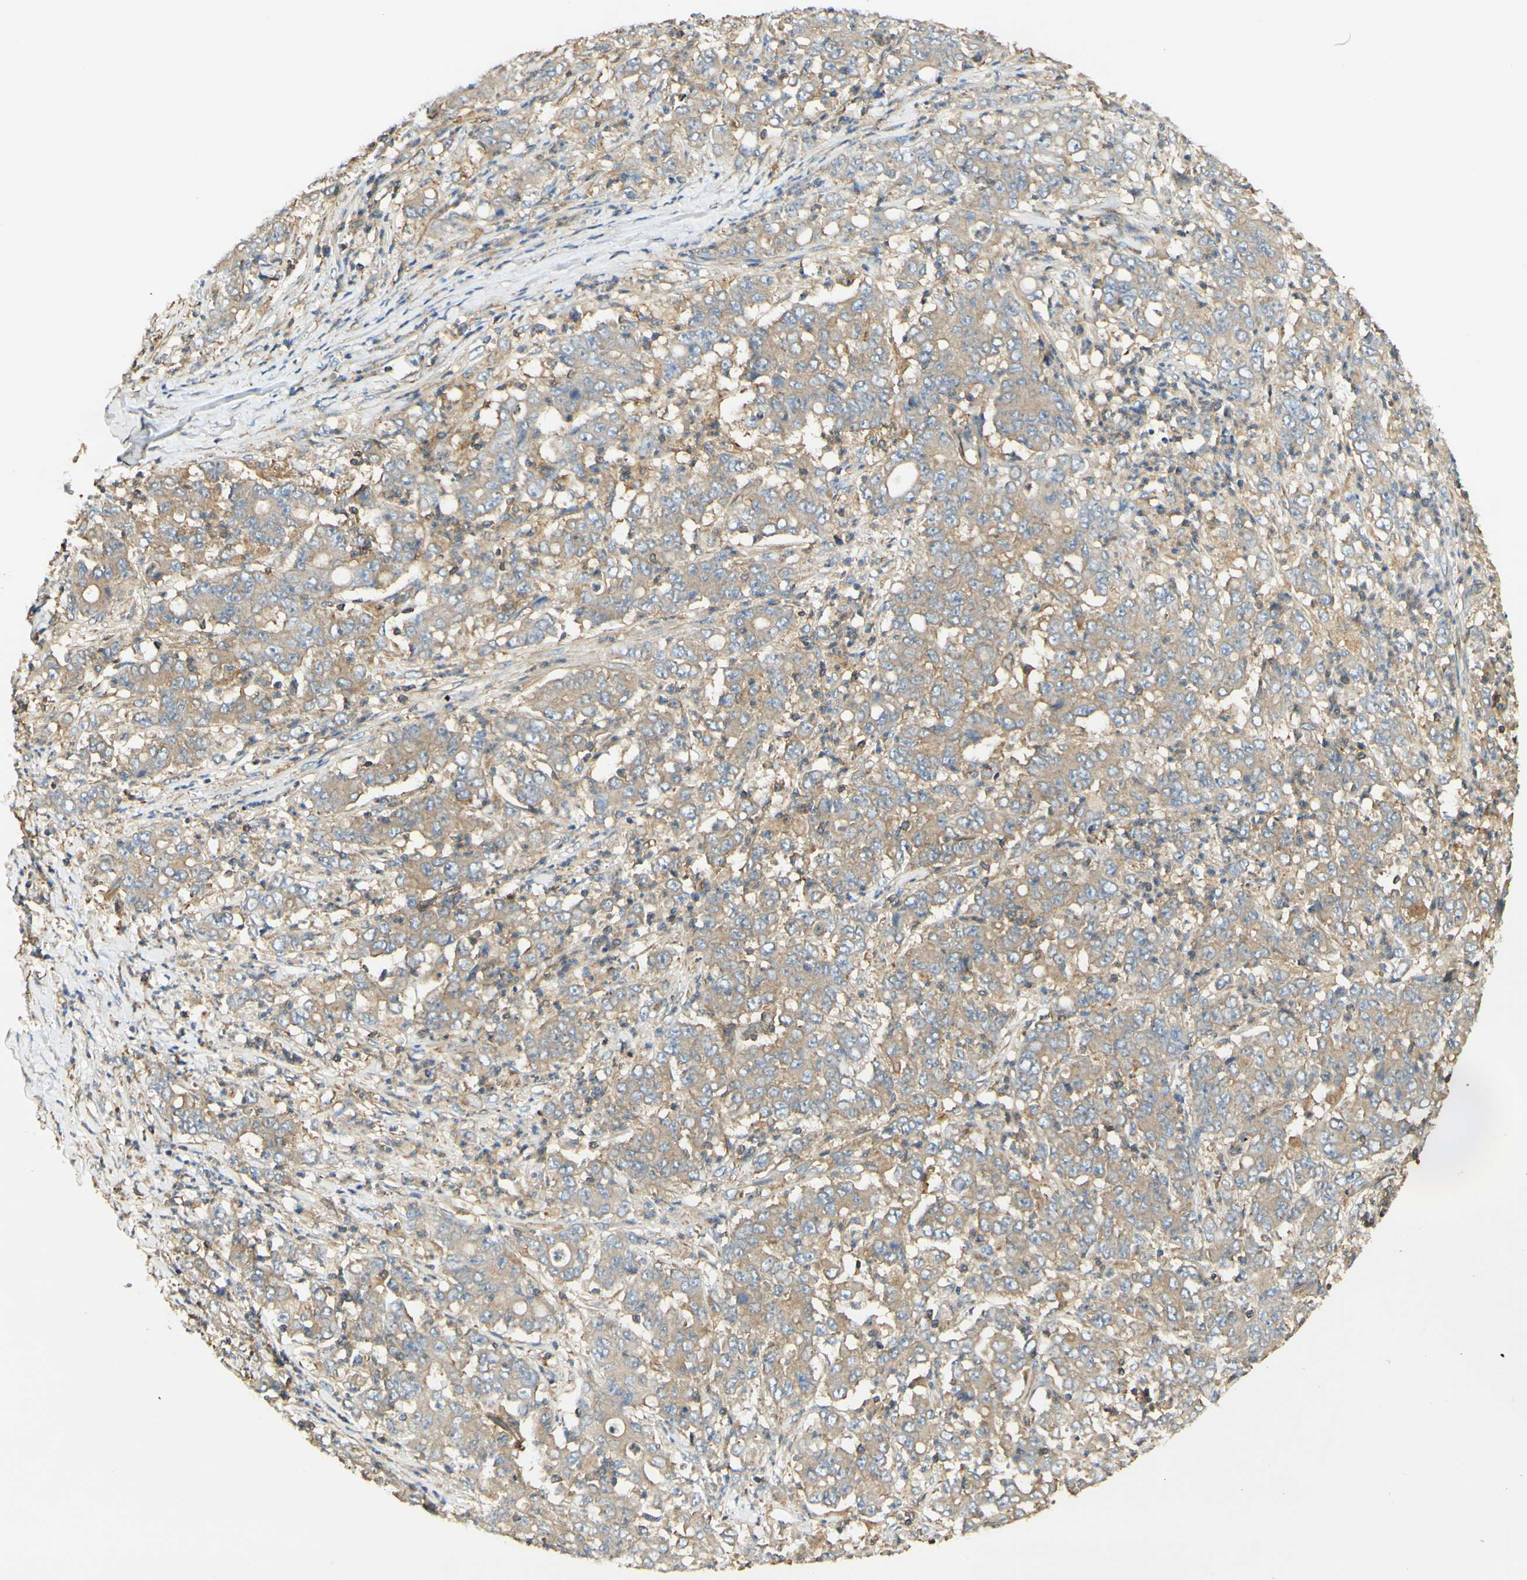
{"staining": {"intensity": "moderate", "quantity": ">75%", "location": "cytoplasmic/membranous"}, "tissue": "stomach cancer", "cell_type": "Tumor cells", "image_type": "cancer", "snomed": [{"axis": "morphology", "description": "Adenocarcinoma, NOS"}, {"axis": "topography", "description": "Stomach, lower"}], "caption": "Immunohistochemical staining of human stomach adenocarcinoma demonstrates medium levels of moderate cytoplasmic/membranous expression in approximately >75% of tumor cells.", "gene": "IKBKG", "patient": {"sex": "female", "age": 71}}